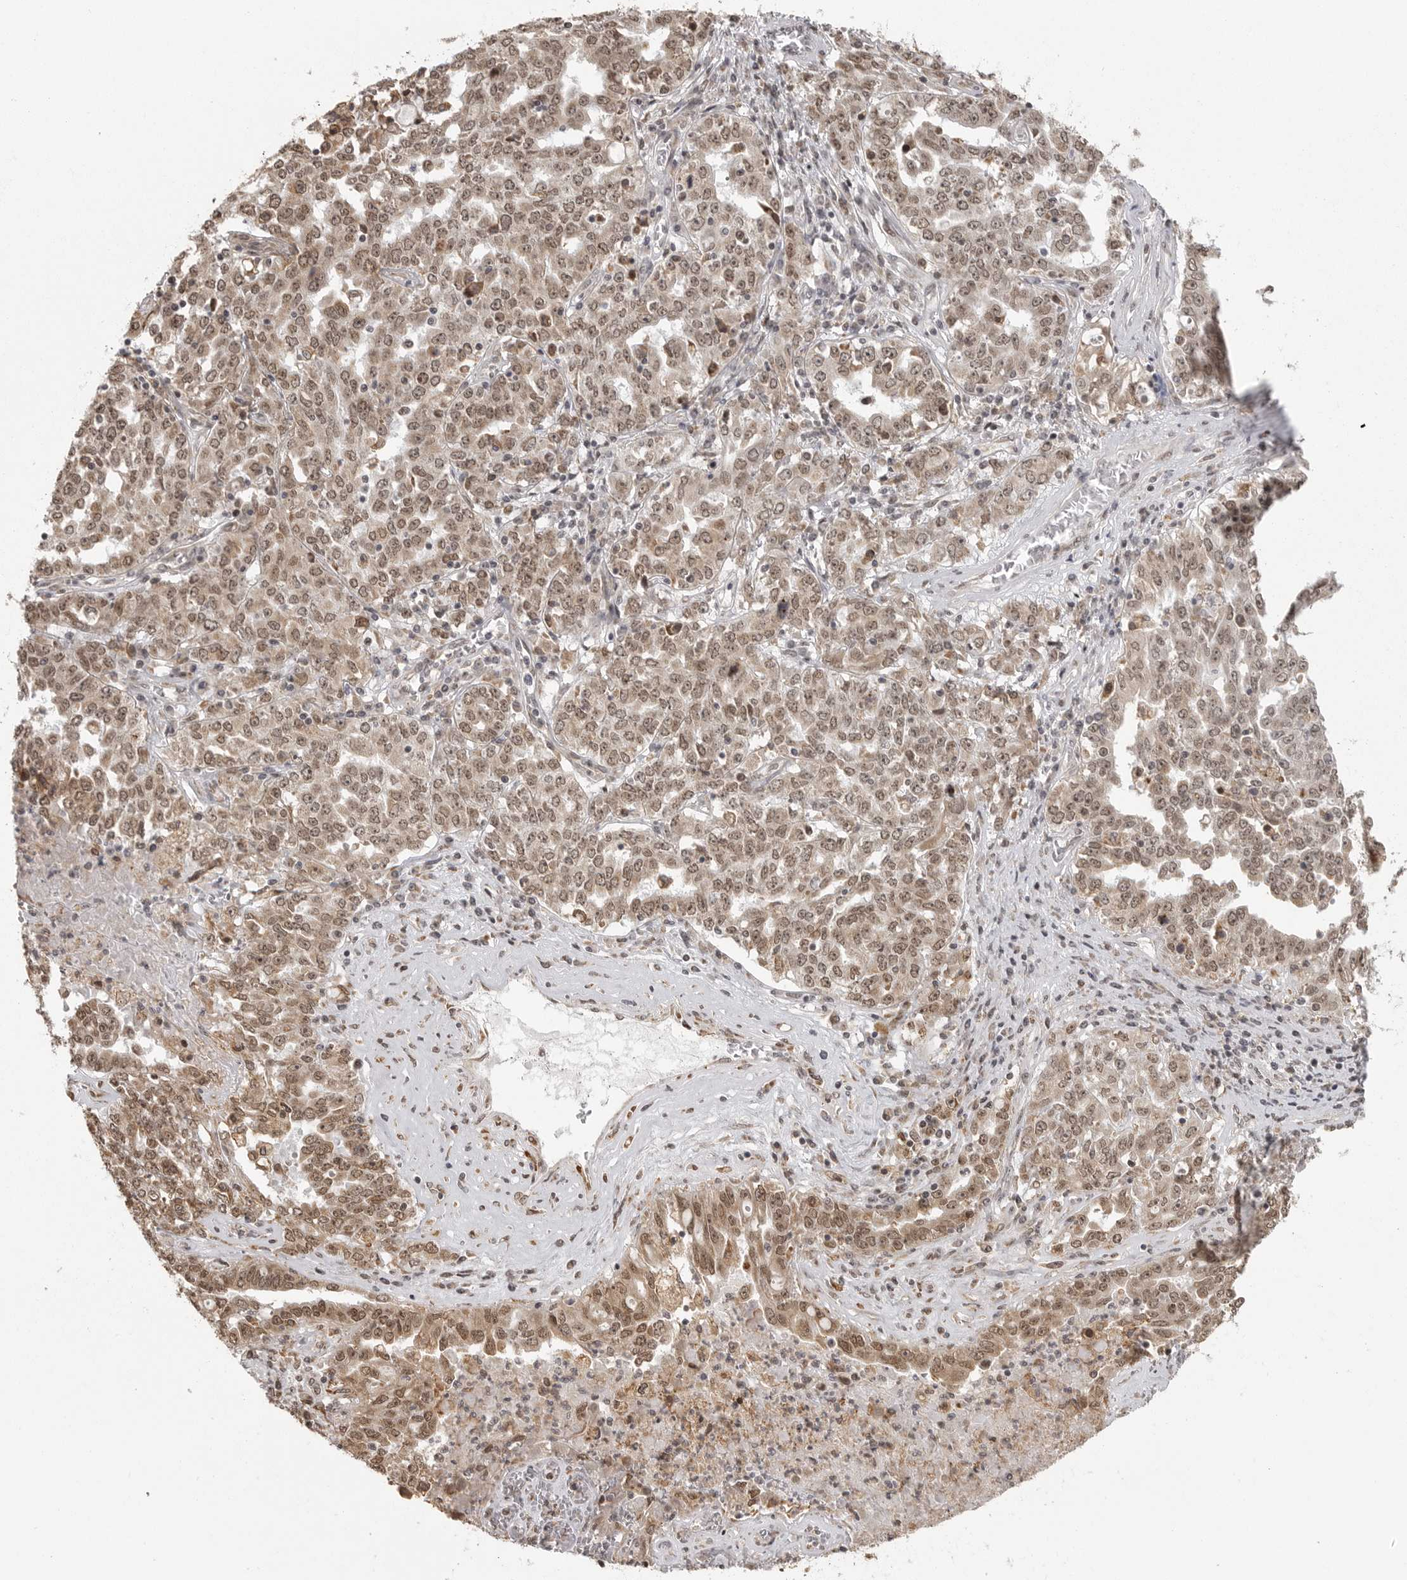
{"staining": {"intensity": "weak", "quantity": ">75%", "location": "cytoplasmic/membranous,nuclear"}, "tissue": "ovarian cancer", "cell_type": "Tumor cells", "image_type": "cancer", "snomed": [{"axis": "morphology", "description": "Carcinoma, endometroid"}, {"axis": "topography", "description": "Ovary"}], "caption": "Endometroid carcinoma (ovarian) stained with a protein marker shows weak staining in tumor cells.", "gene": "ISG20L2", "patient": {"sex": "female", "age": 62}}